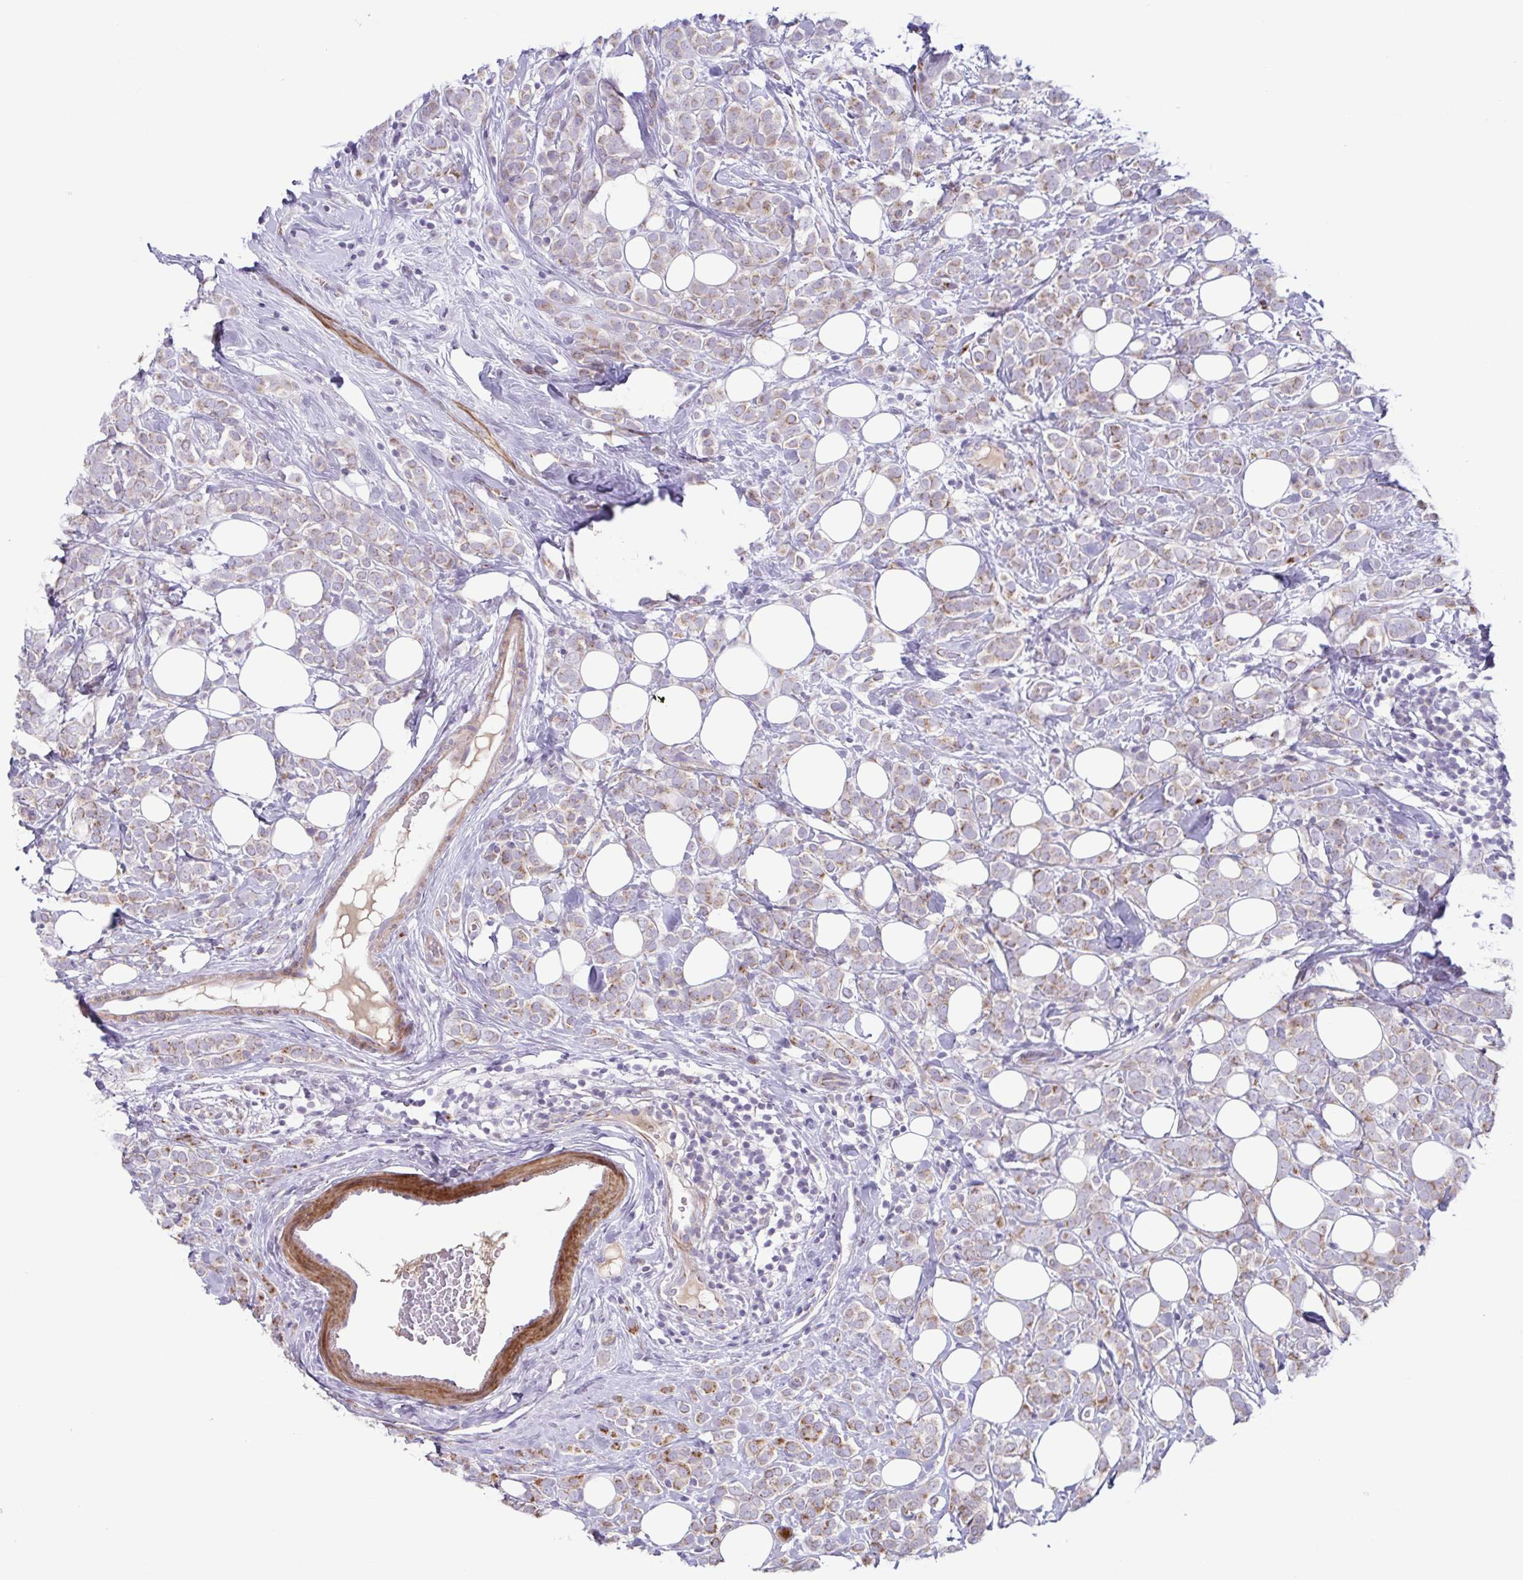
{"staining": {"intensity": "weak", "quantity": "25%-75%", "location": "cytoplasmic/membranous"}, "tissue": "breast cancer", "cell_type": "Tumor cells", "image_type": "cancer", "snomed": [{"axis": "morphology", "description": "Lobular carcinoma"}, {"axis": "topography", "description": "Breast"}], "caption": "The immunohistochemical stain highlights weak cytoplasmic/membranous staining in tumor cells of lobular carcinoma (breast) tissue.", "gene": "COL17A1", "patient": {"sex": "female", "age": 49}}